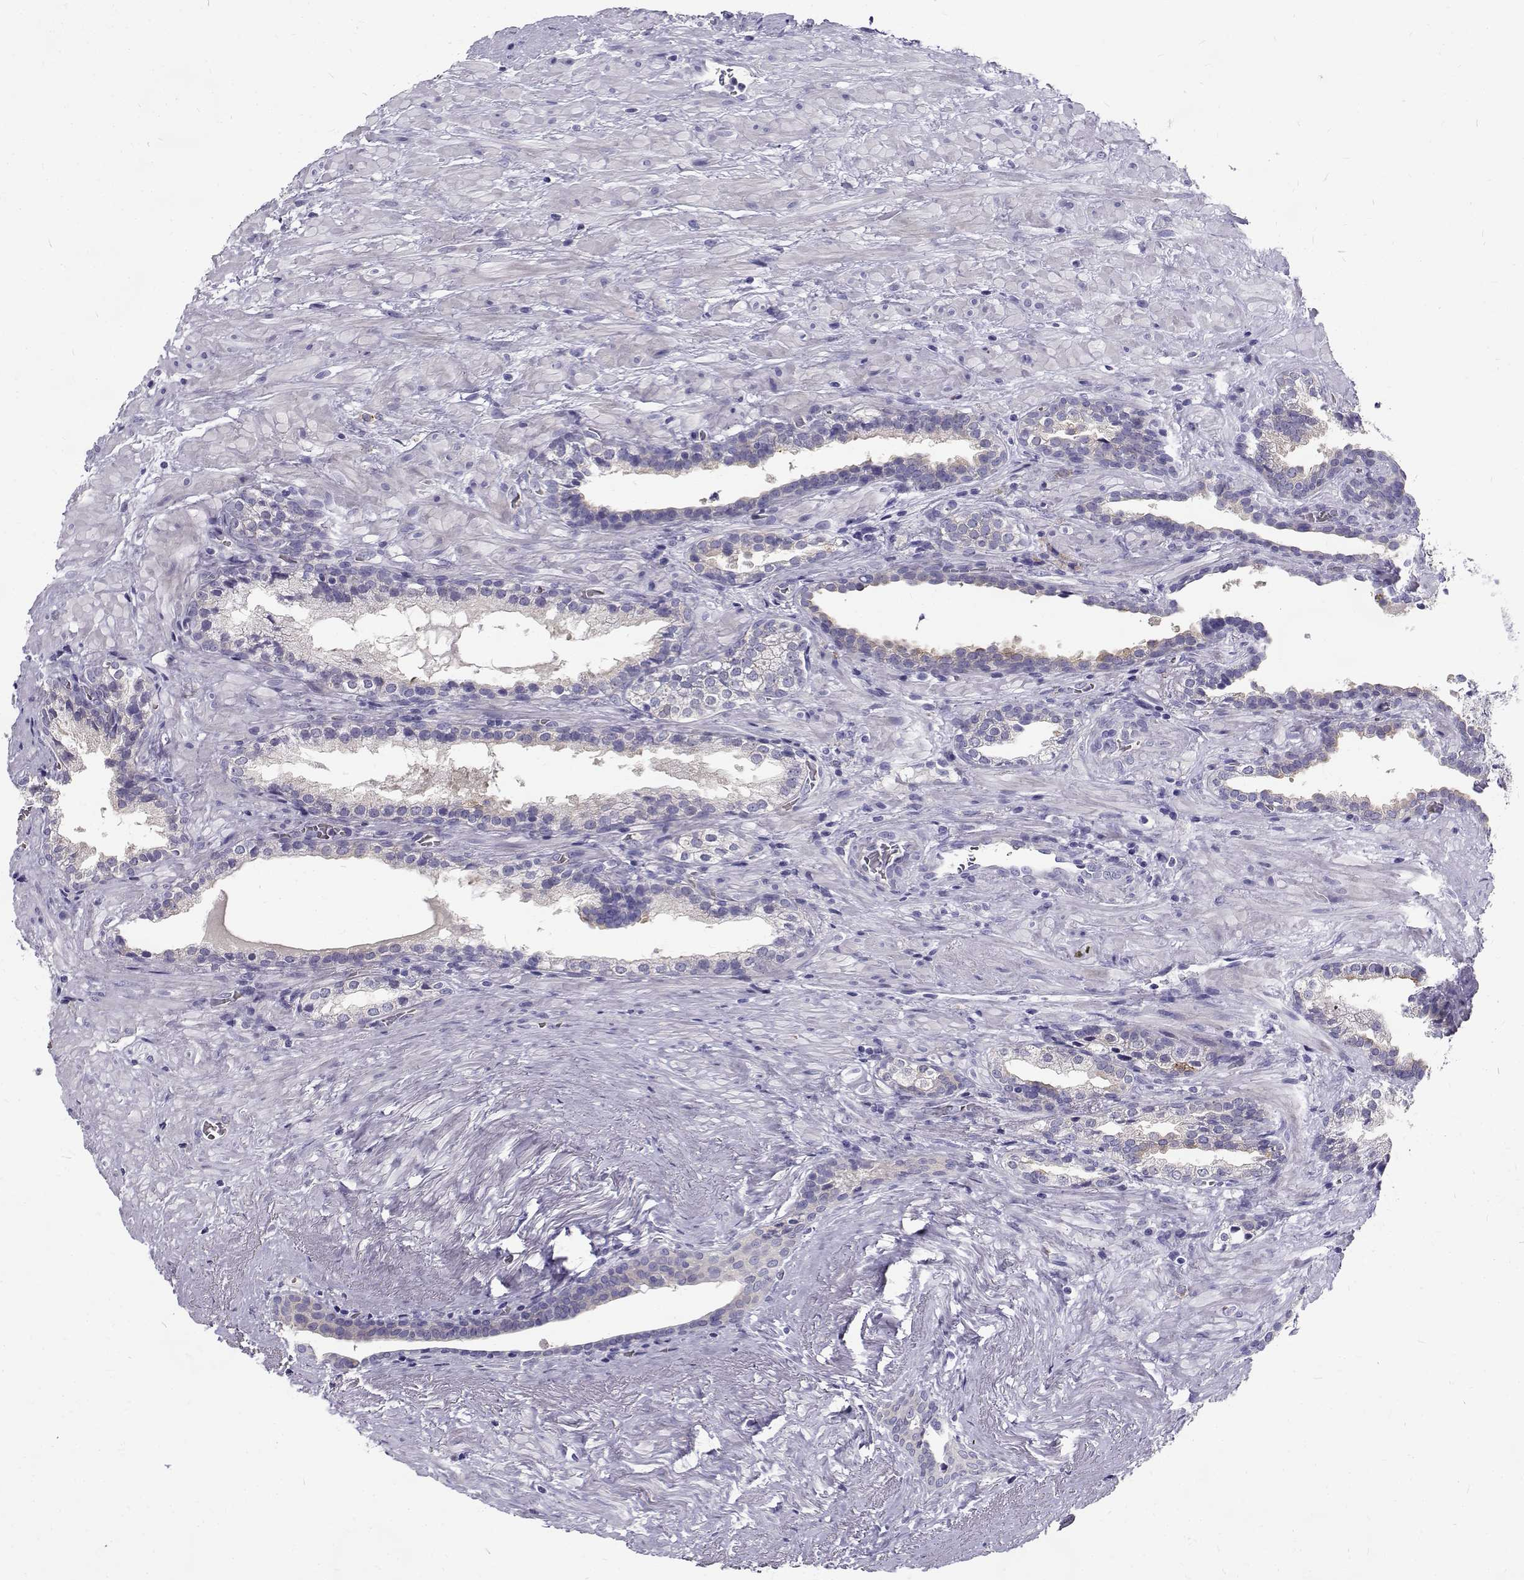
{"staining": {"intensity": "negative", "quantity": "none", "location": "none"}, "tissue": "prostate cancer", "cell_type": "Tumor cells", "image_type": "cancer", "snomed": [{"axis": "morphology", "description": "Adenocarcinoma, NOS"}, {"axis": "topography", "description": "Prostate and seminal vesicle, NOS"}], "caption": "DAB immunohistochemical staining of prostate cancer (adenocarcinoma) exhibits no significant expression in tumor cells.", "gene": "IGSF1", "patient": {"sex": "male", "age": 63}}